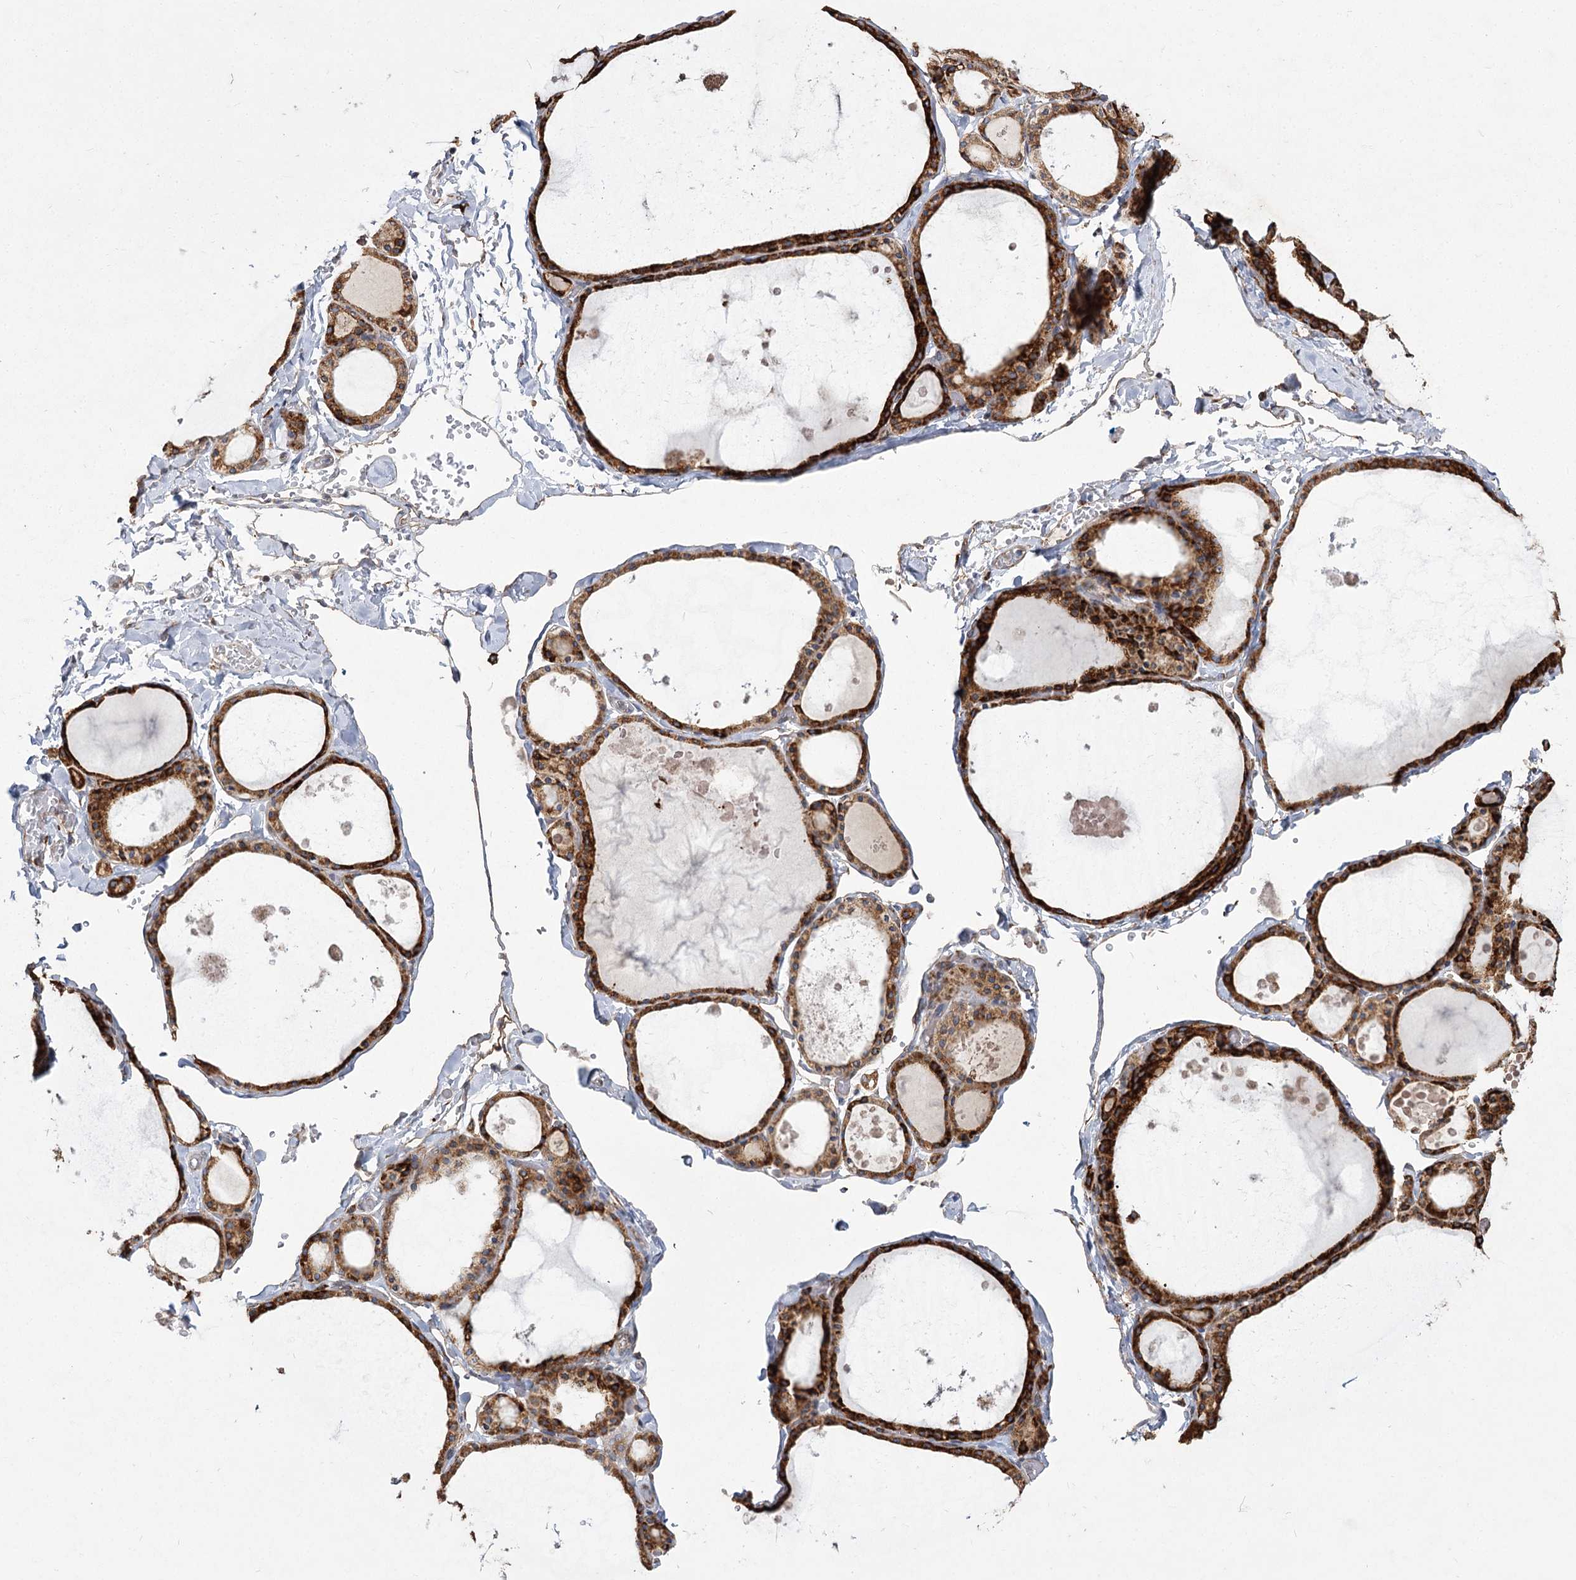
{"staining": {"intensity": "strong", "quantity": ">75%", "location": "cytoplasmic/membranous"}, "tissue": "thyroid gland", "cell_type": "Glandular cells", "image_type": "normal", "snomed": [{"axis": "morphology", "description": "Normal tissue, NOS"}, {"axis": "topography", "description": "Thyroid gland"}], "caption": "Immunohistochemistry (IHC) of benign human thyroid gland reveals high levels of strong cytoplasmic/membranous staining in about >75% of glandular cells.", "gene": "NHLRC2", "patient": {"sex": "male", "age": 56}}